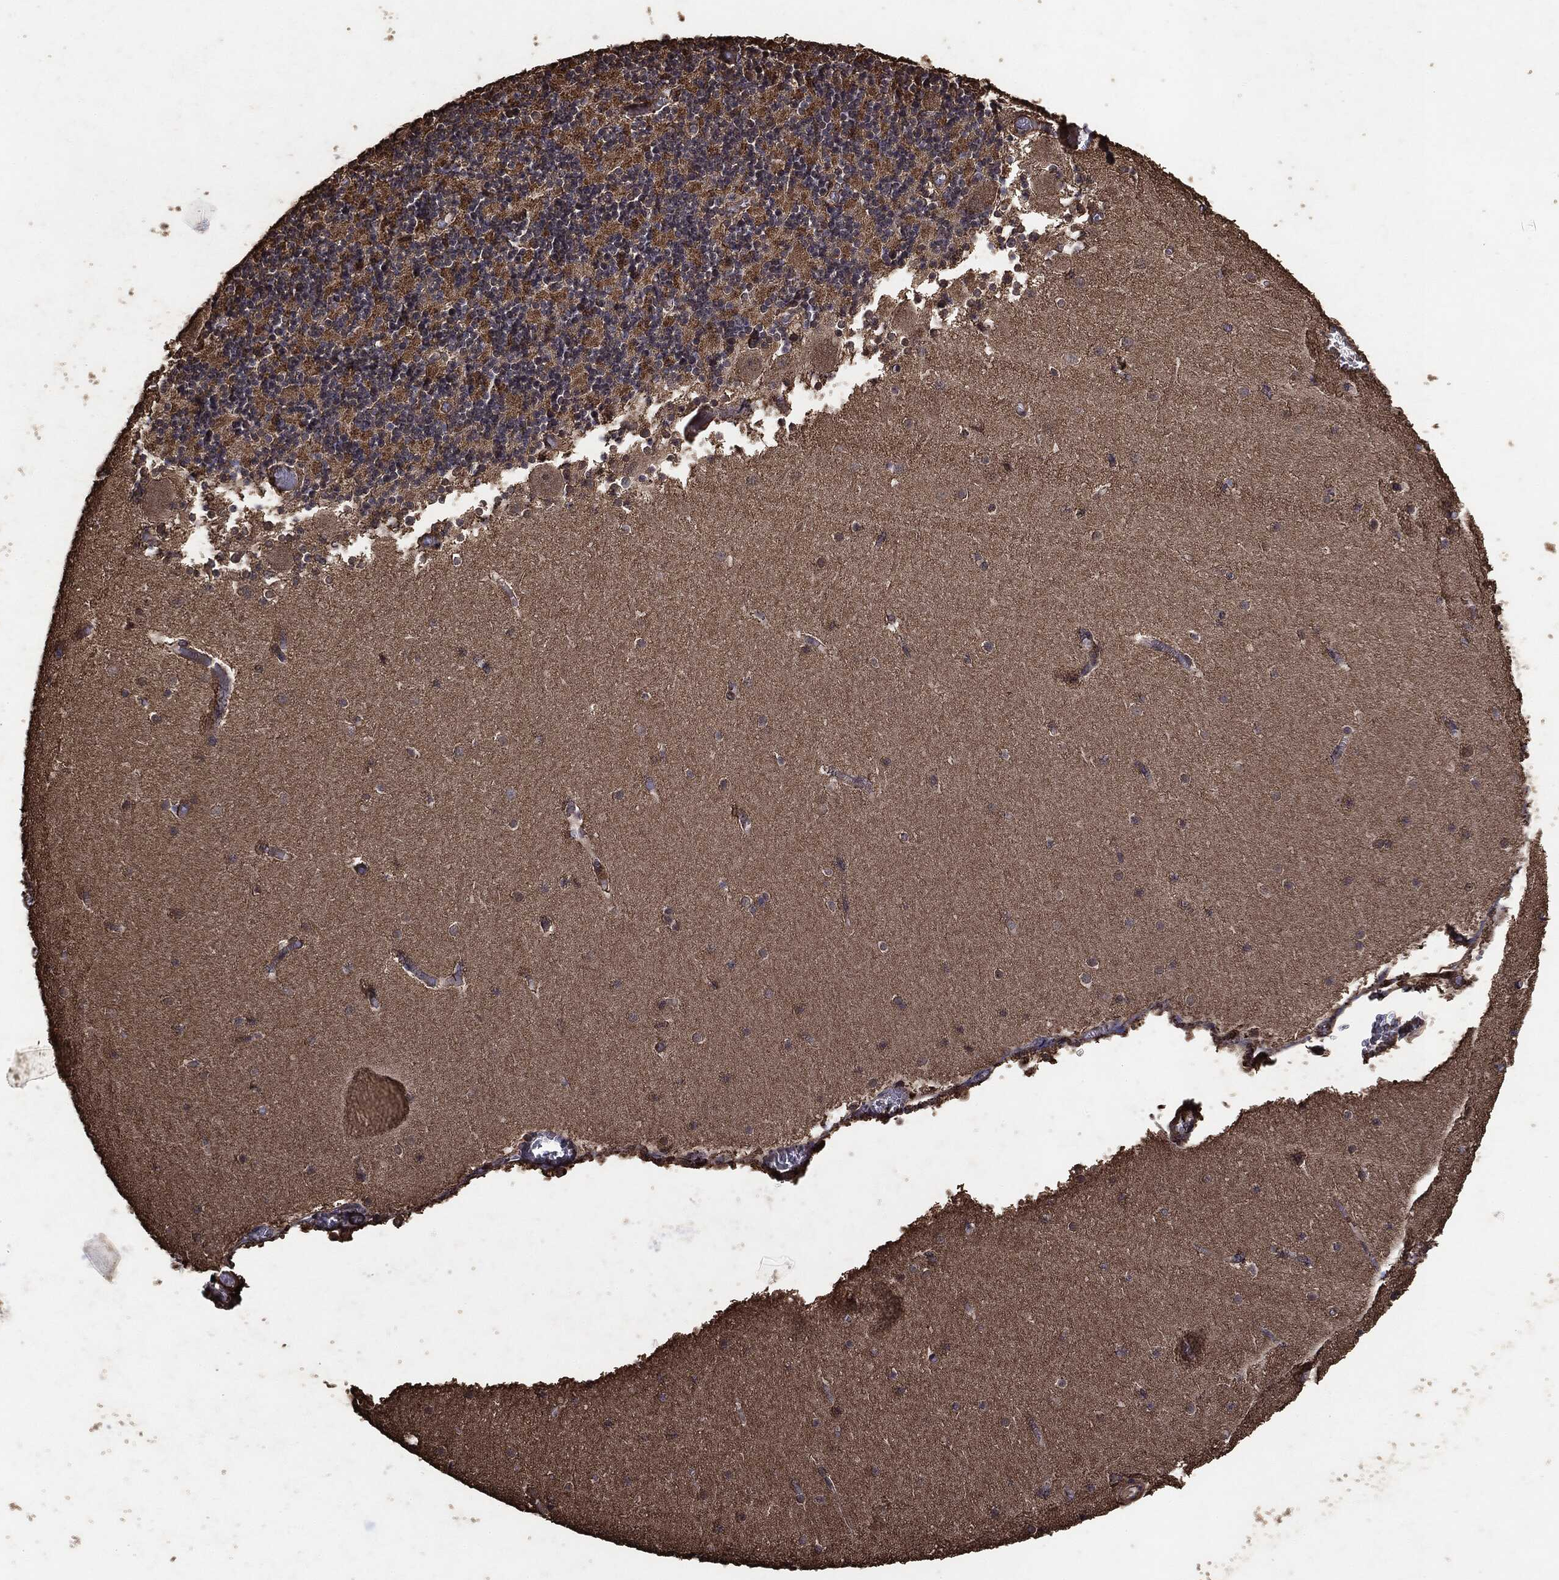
{"staining": {"intensity": "negative", "quantity": "none", "location": "none"}, "tissue": "cerebellum", "cell_type": "Cells in granular layer", "image_type": "normal", "snomed": [{"axis": "morphology", "description": "Normal tissue, NOS"}, {"axis": "topography", "description": "Cerebellum"}], "caption": "The photomicrograph exhibits no staining of cells in granular layer in unremarkable cerebellum.", "gene": "MTOR", "patient": {"sex": "female", "age": 28}}